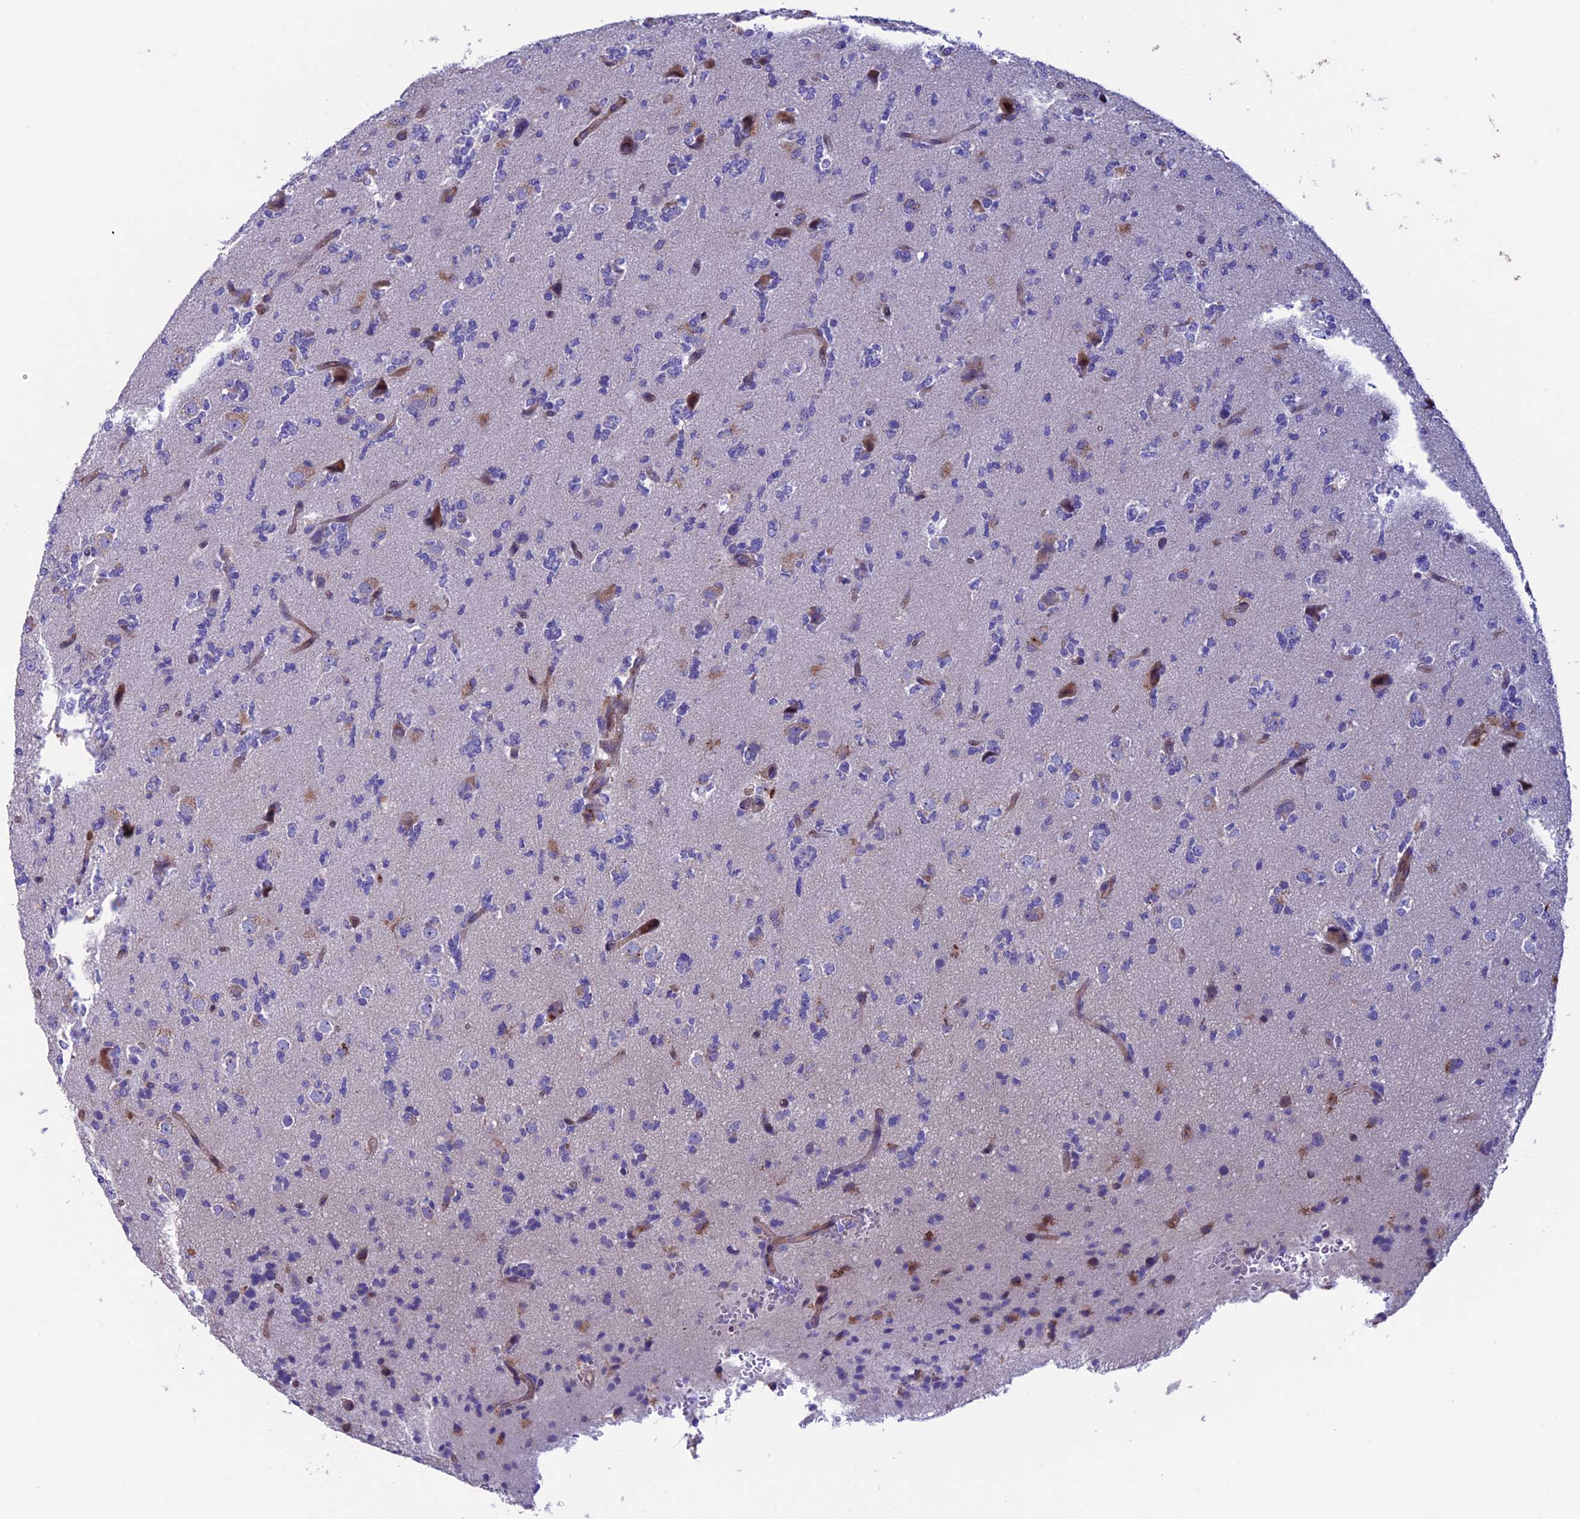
{"staining": {"intensity": "negative", "quantity": "none", "location": "none"}, "tissue": "glioma", "cell_type": "Tumor cells", "image_type": "cancer", "snomed": [{"axis": "morphology", "description": "Glioma, malignant, High grade"}, {"axis": "topography", "description": "Brain"}], "caption": "A micrograph of malignant glioma (high-grade) stained for a protein displays no brown staining in tumor cells.", "gene": "TMEM171", "patient": {"sex": "female", "age": 62}}